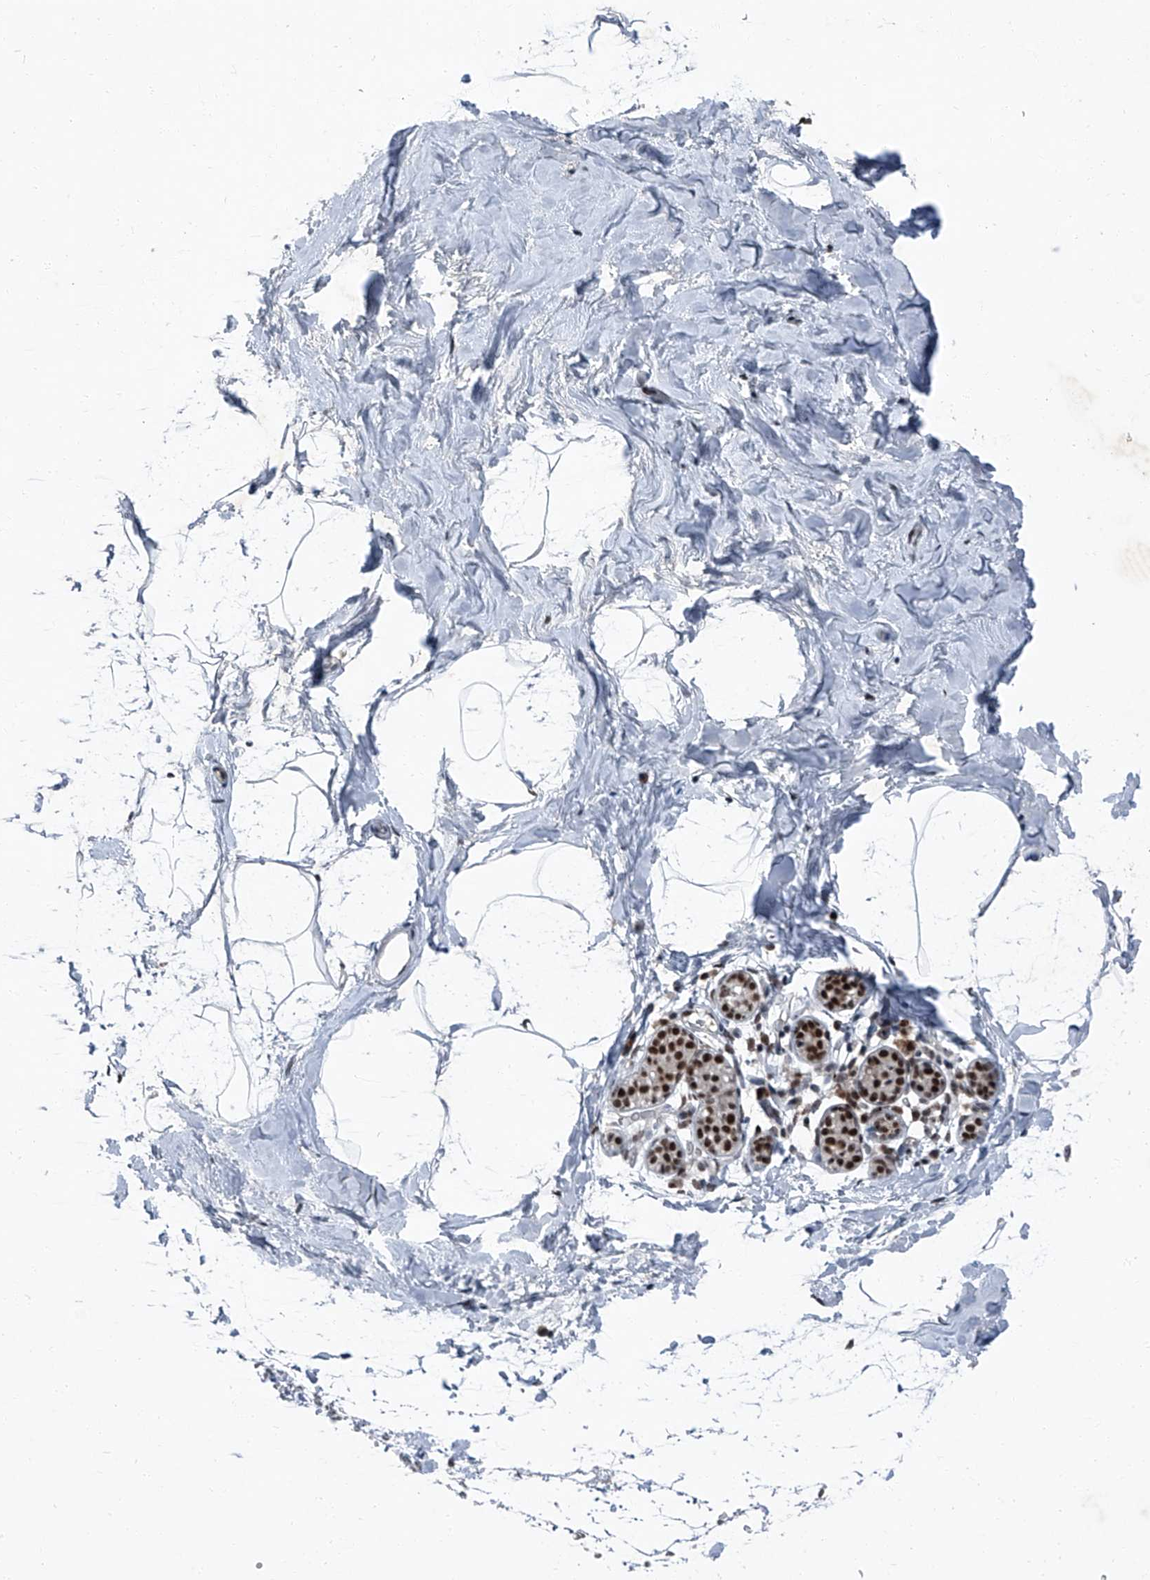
{"staining": {"intensity": "moderate", "quantity": ">75%", "location": "nuclear"}, "tissue": "breast", "cell_type": "Adipocytes", "image_type": "normal", "snomed": [{"axis": "morphology", "description": "Normal tissue, NOS"}, {"axis": "topography", "description": "Breast"}], "caption": "About >75% of adipocytes in unremarkable breast exhibit moderate nuclear protein expression as visualized by brown immunohistochemical staining.", "gene": "BMI1", "patient": {"sex": "female", "age": 62}}